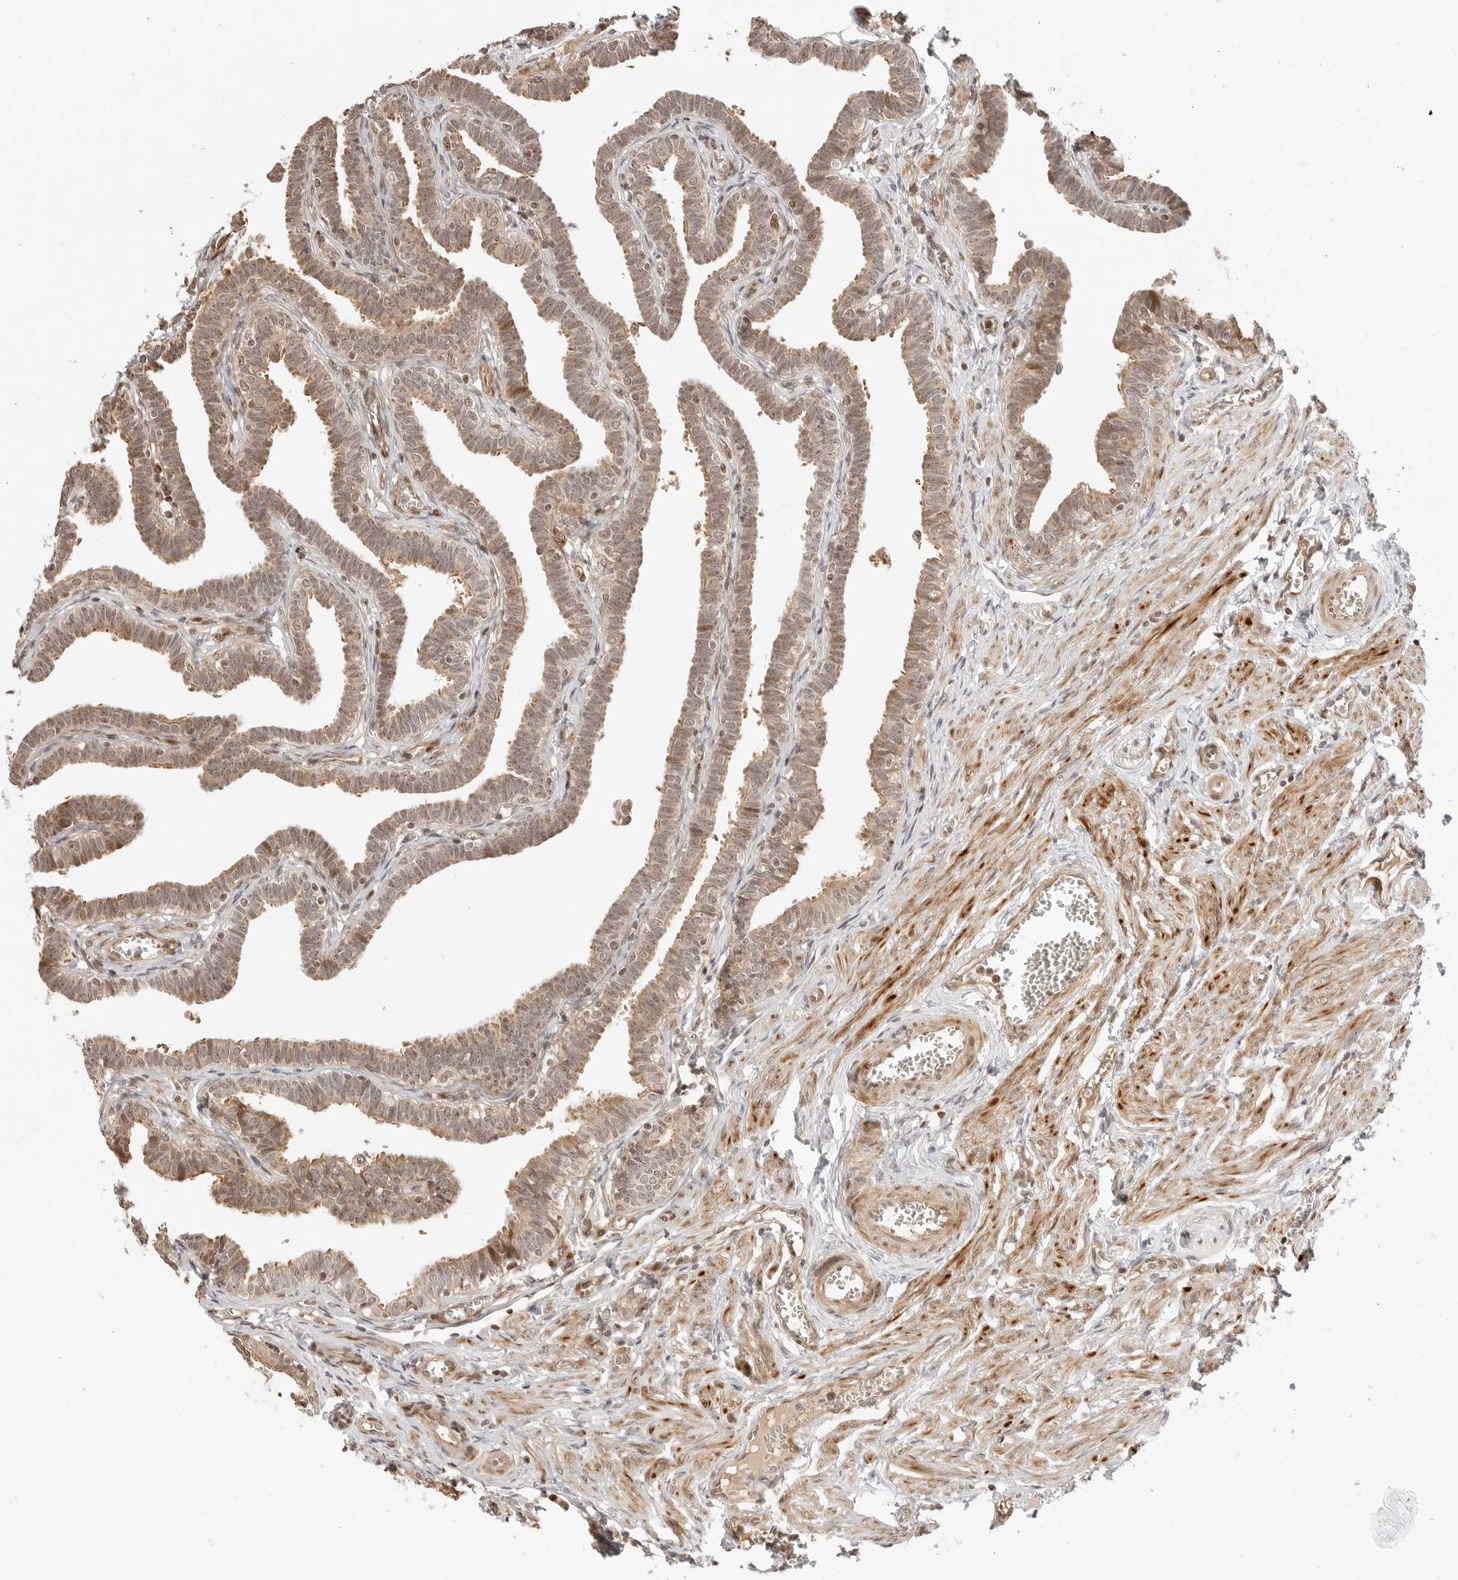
{"staining": {"intensity": "moderate", "quantity": "25%-75%", "location": "cytoplasmic/membranous,nuclear"}, "tissue": "fallopian tube", "cell_type": "Glandular cells", "image_type": "normal", "snomed": [{"axis": "morphology", "description": "Normal tissue, NOS"}, {"axis": "topography", "description": "Fallopian tube"}, {"axis": "topography", "description": "Ovary"}], "caption": "IHC of normal human fallopian tube reveals medium levels of moderate cytoplasmic/membranous,nuclear positivity in about 25%-75% of glandular cells. The staining was performed using DAB (3,3'-diaminobenzidine), with brown indicating positive protein expression. Nuclei are stained blue with hematoxylin.", "gene": "GEM", "patient": {"sex": "female", "age": 23}}